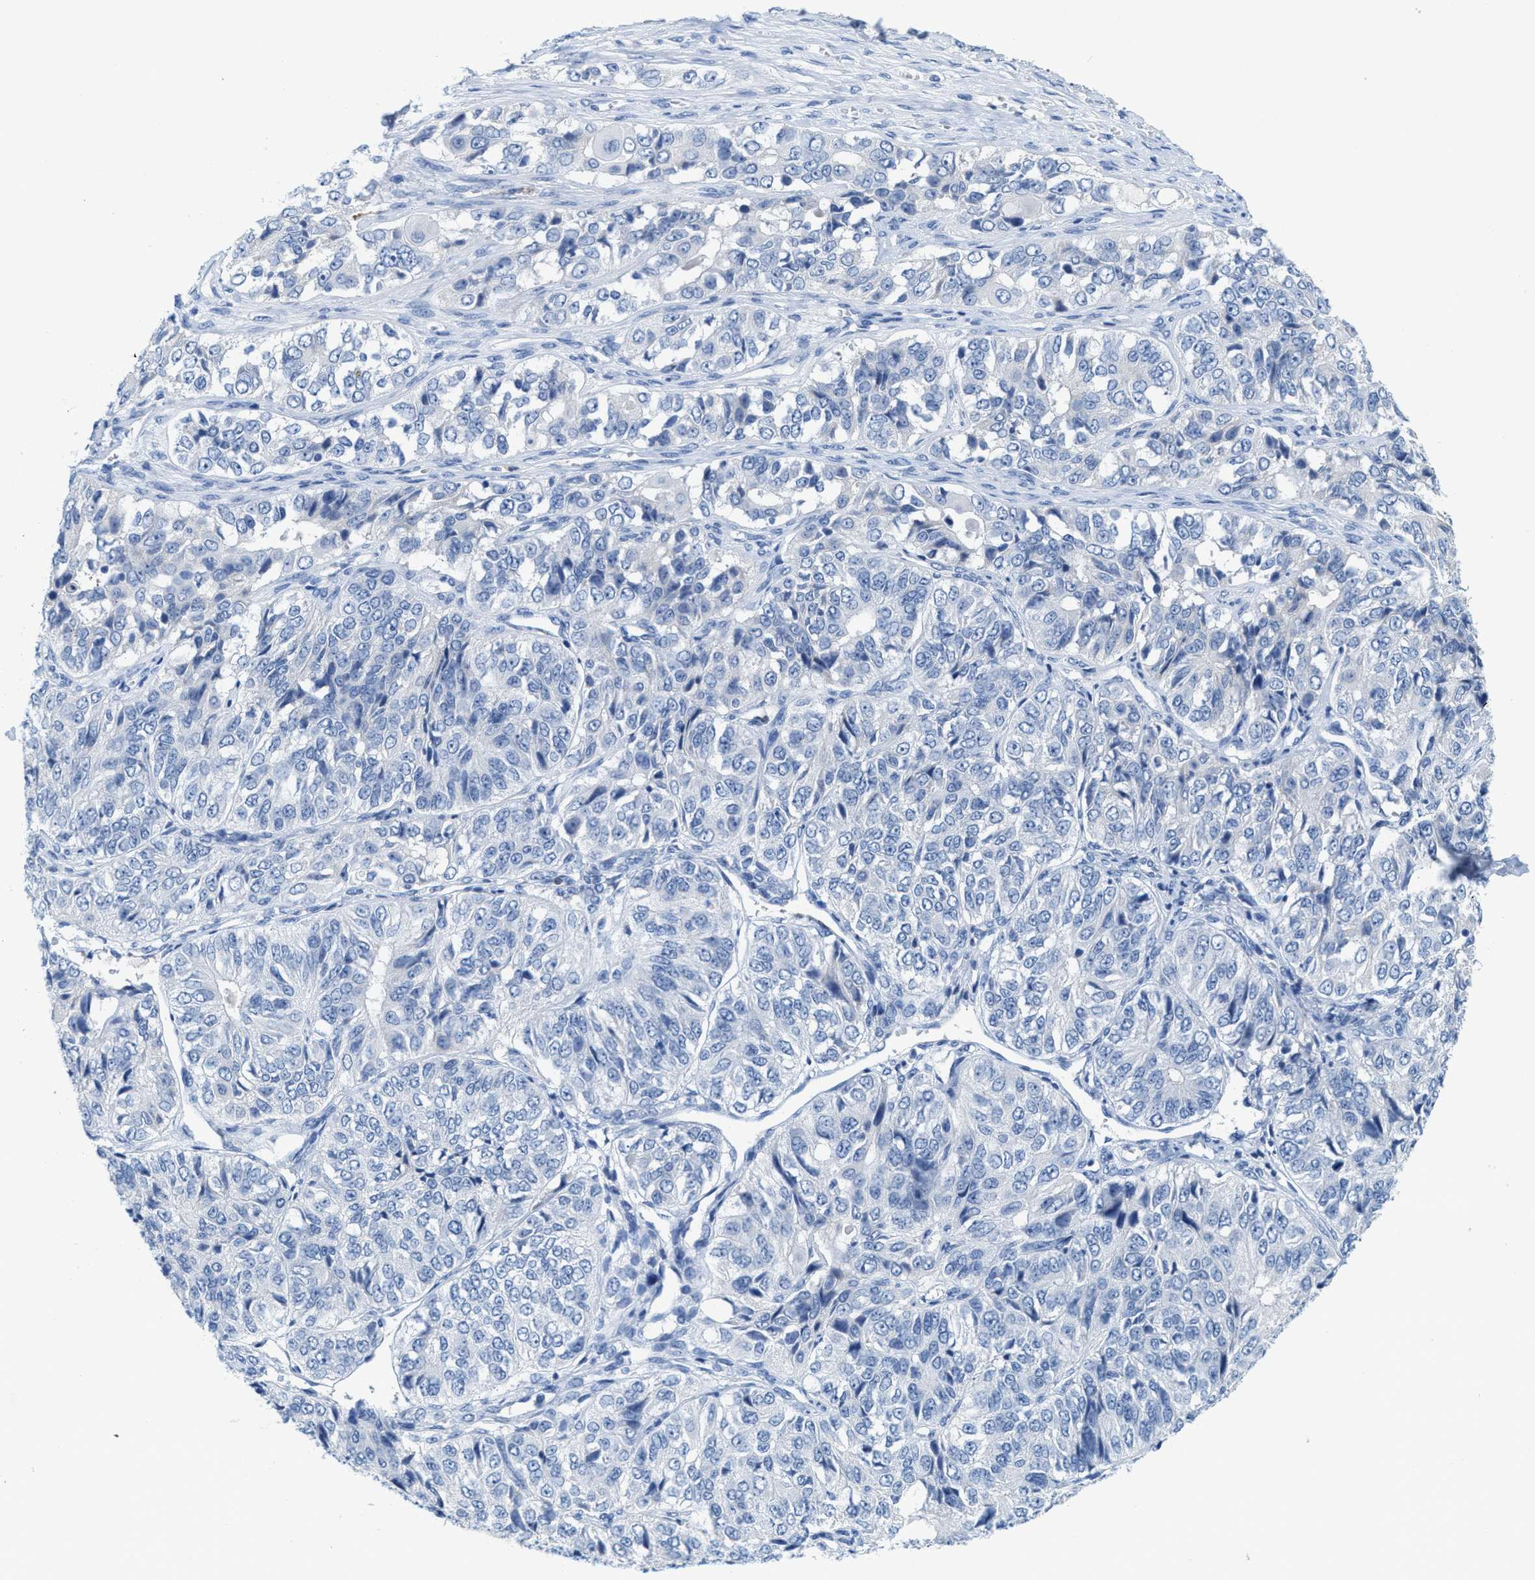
{"staining": {"intensity": "negative", "quantity": "none", "location": "none"}, "tissue": "ovarian cancer", "cell_type": "Tumor cells", "image_type": "cancer", "snomed": [{"axis": "morphology", "description": "Carcinoma, endometroid"}, {"axis": "topography", "description": "Ovary"}], "caption": "DAB immunohistochemical staining of human endometroid carcinoma (ovarian) displays no significant expression in tumor cells.", "gene": "CPA2", "patient": {"sex": "female", "age": 51}}